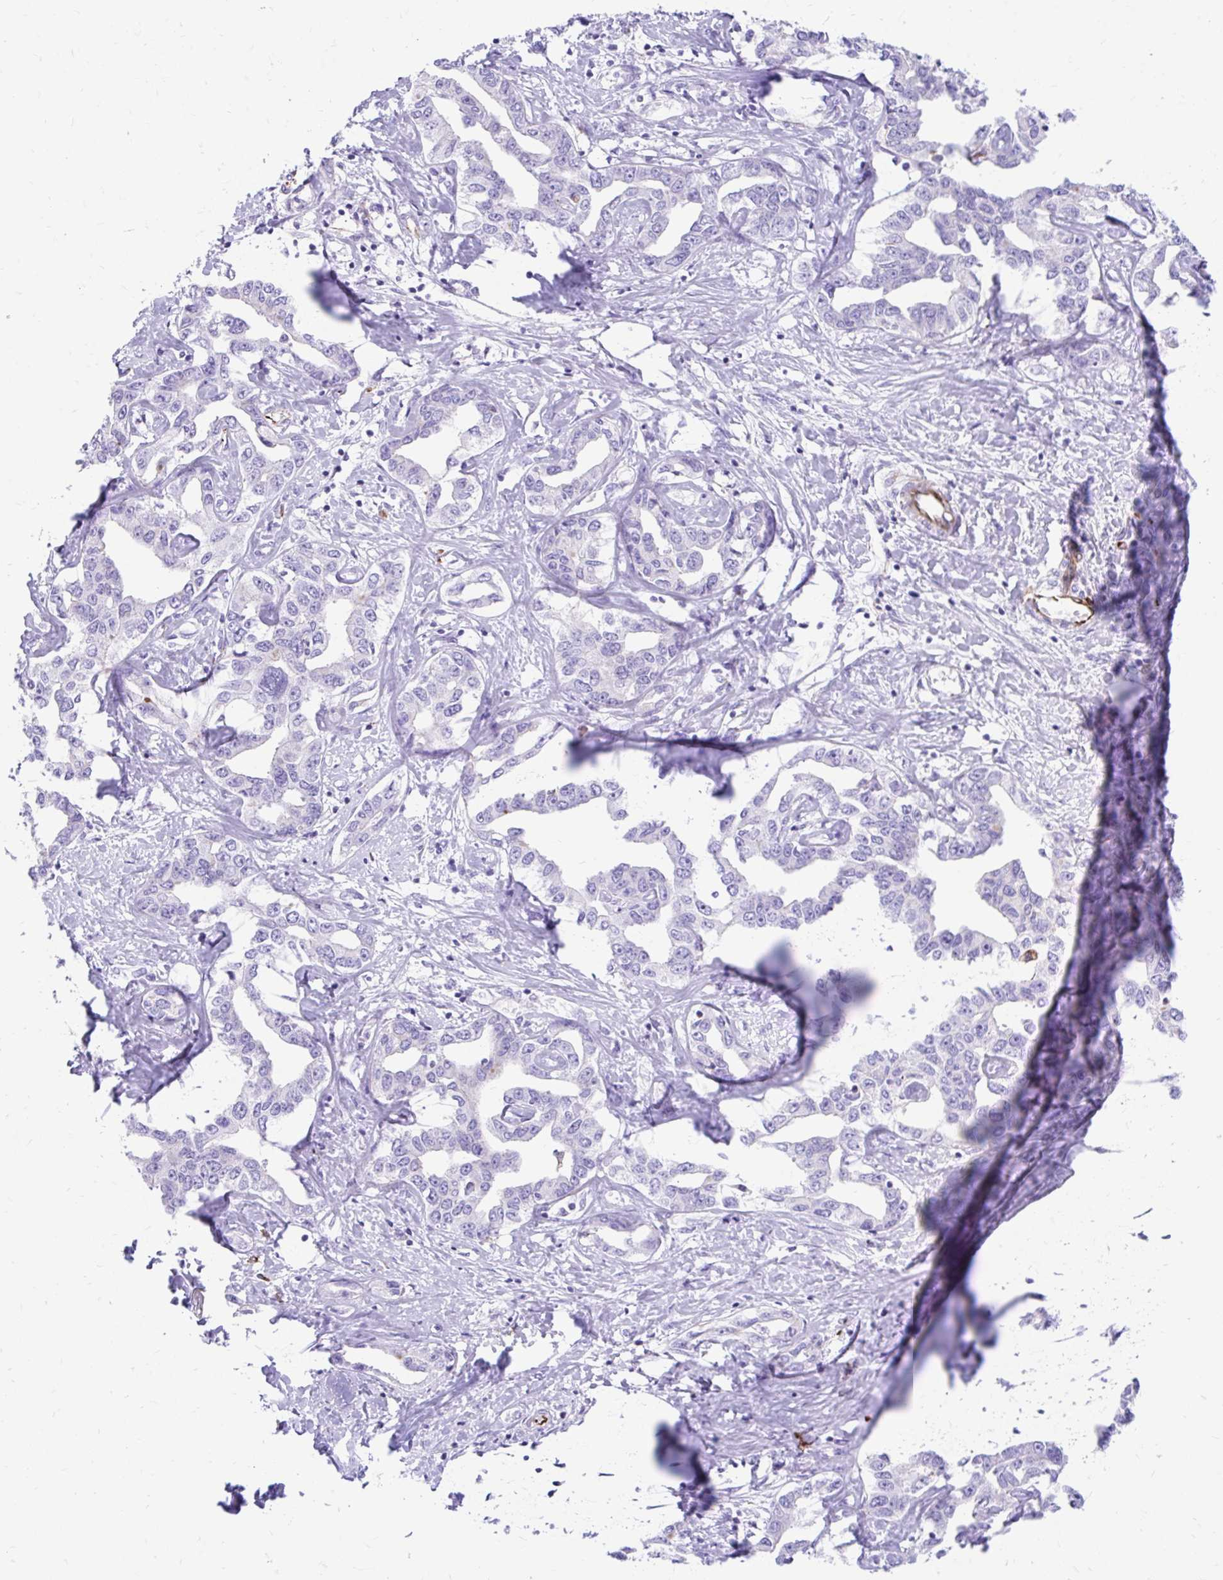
{"staining": {"intensity": "negative", "quantity": "none", "location": "none"}, "tissue": "liver cancer", "cell_type": "Tumor cells", "image_type": "cancer", "snomed": [{"axis": "morphology", "description": "Cholangiocarcinoma"}, {"axis": "topography", "description": "Liver"}], "caption": "DAB immunohistochemical staining of human liver cancer (cholangiocarcinoma) shows no significant staining in tumor cells.", "gene": "ZNF699", "patient": {"sex": "male", "age": 59}}